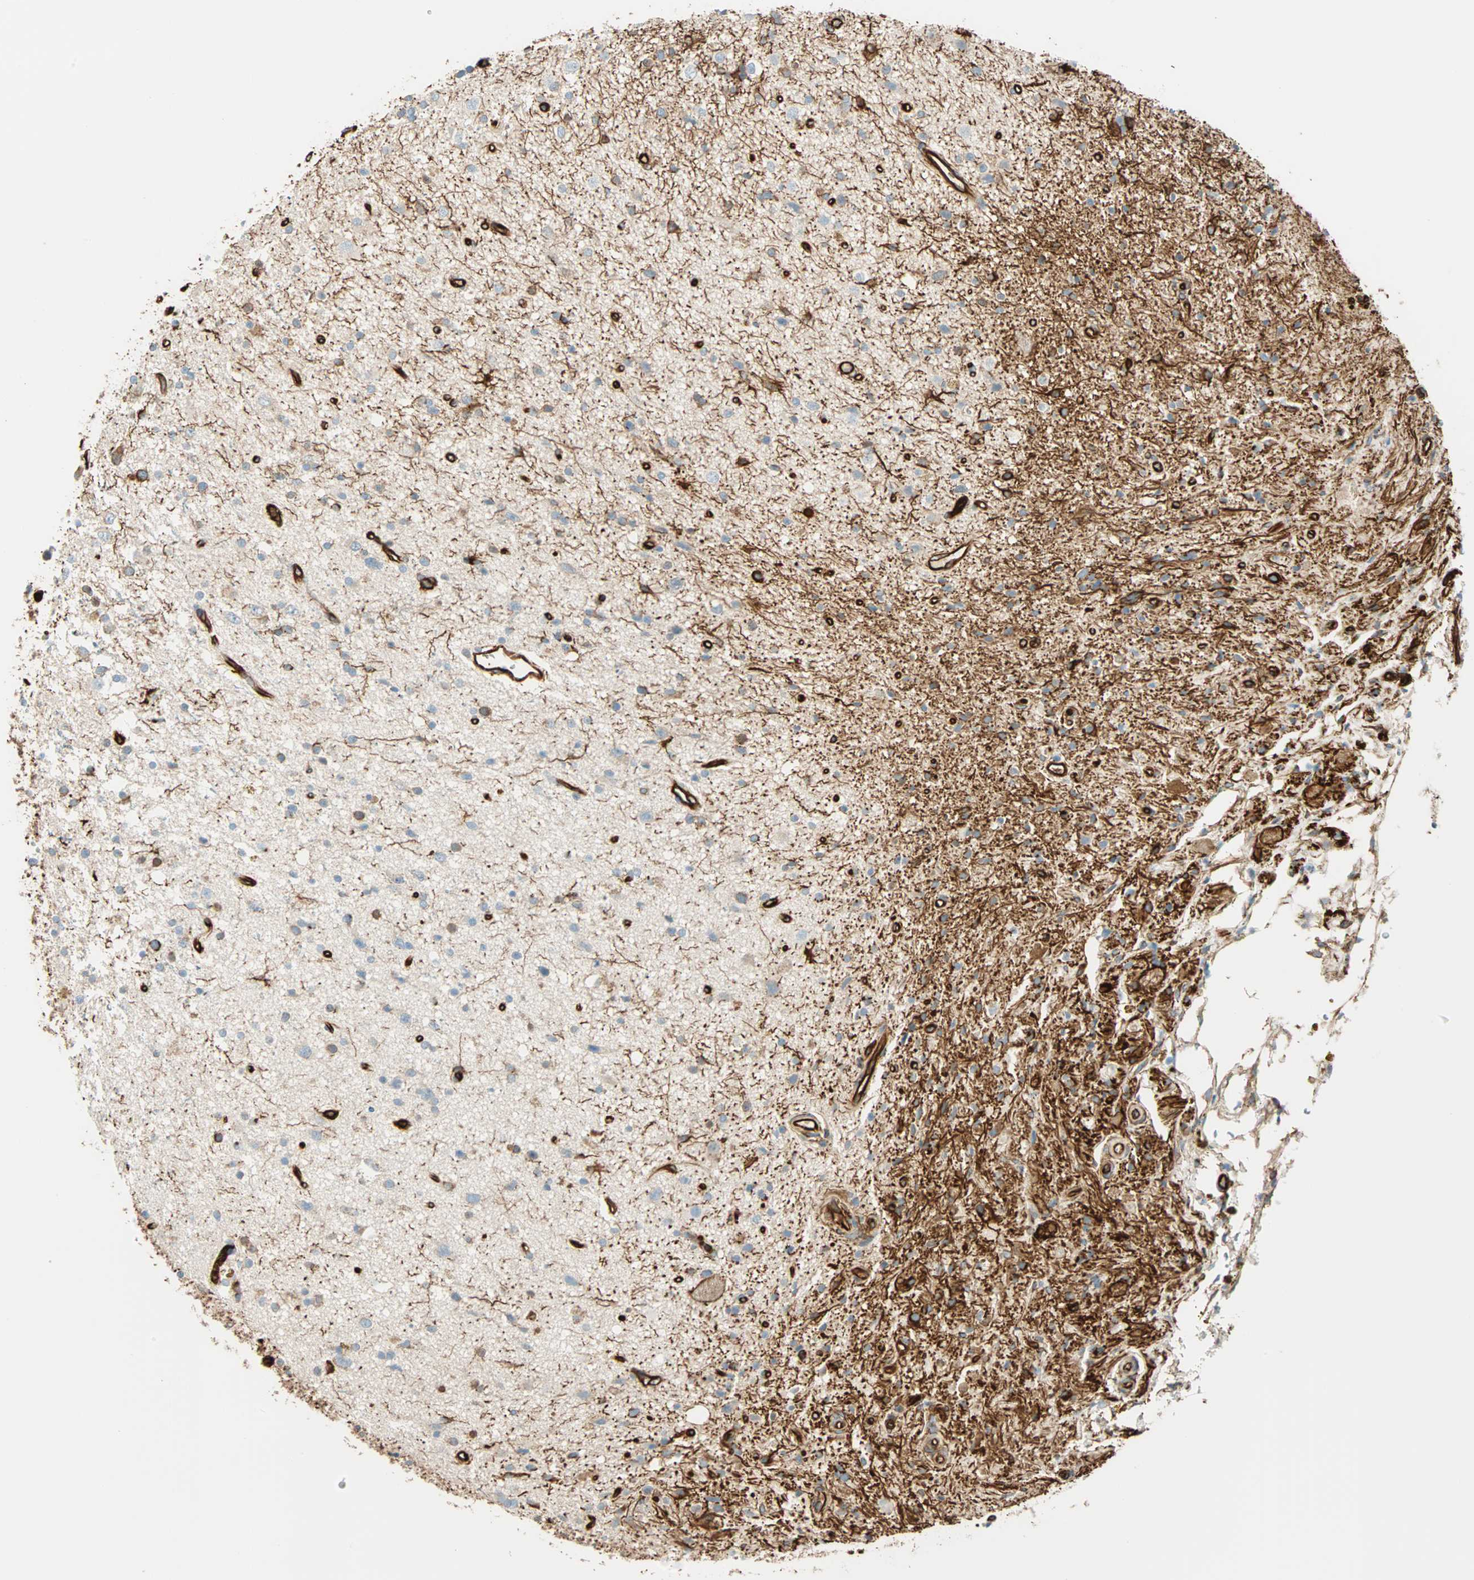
{"staining": {"intensity": "moderate", "quantity": "<25%", "location": "cytoplasmic/membranous"}, "tissue": "glioma", "cell_type": "Tumor cells", "image_type": "cancer", "snomed": [{"axis": "morphology", "description": "Glioma, malignant, High grade"}, {"axis": "topography", "description": "Brain"}], "caption": "A brown stain labels moderate cytoplasmic/membranous staining of a protein in glioma tumor cells.", "gene": "NES", "patient": {"sex": "male", "age": 33}}